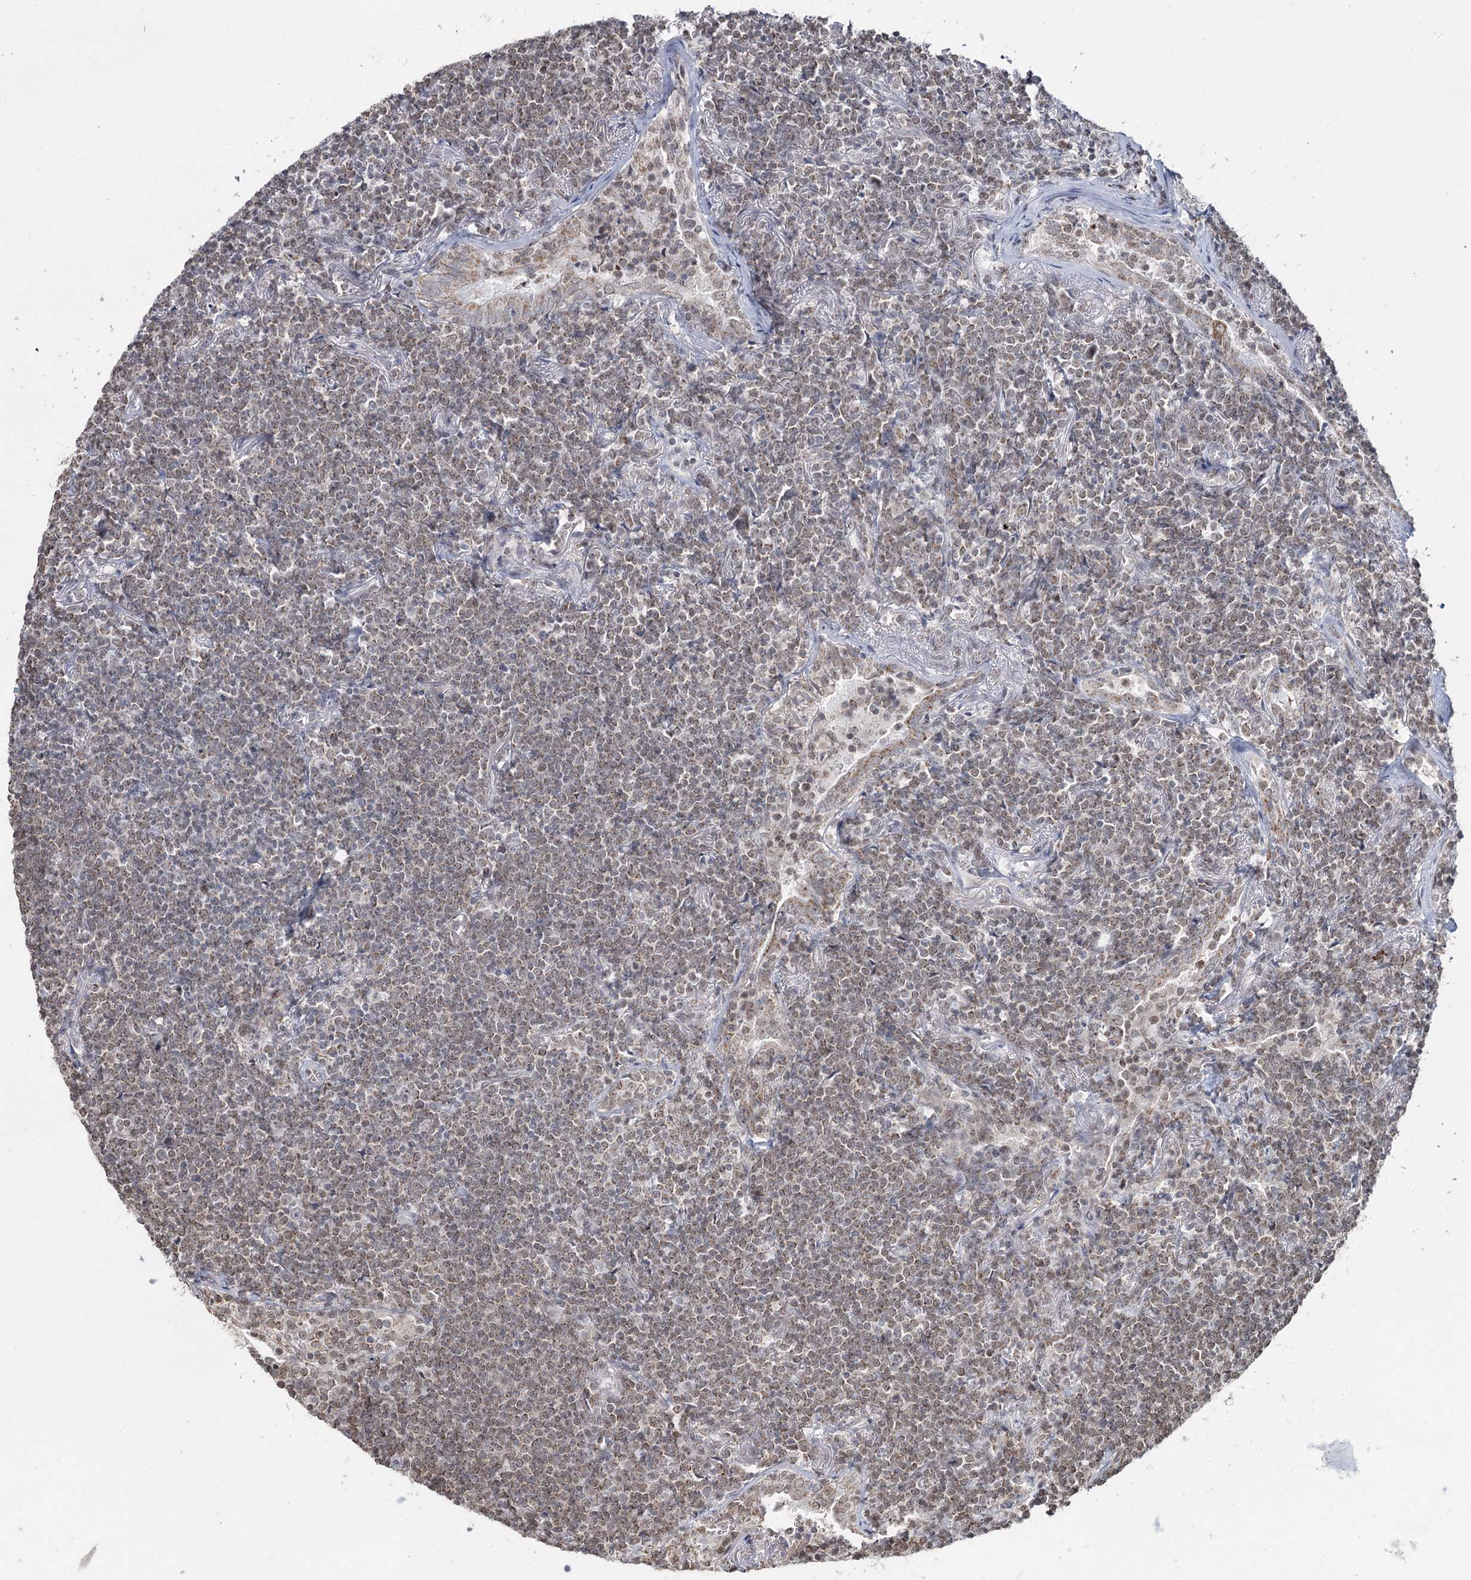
{"staining": {"intensity": "weak", "quantity": "25%-75%", "location": "cytoplasmic/membranous,nuclear"}, "tissue": "lymphoma", "cell_type": "Tumor cells", "image_type": "cancer", "snomed": [{"axis": "morphology", "description": "Malignant lymphoma, non-Hodgkin's type, Low grade"}, {"axis": "topography", "description": "Lung"}], "caption": "Weak cytoplasmic/membranous and nuclear protein expression is seen in about 25%-75% of tumor cells in lymphoma.", "gene": "PDHX", "patient": {"sex": "female", "age": 71}}